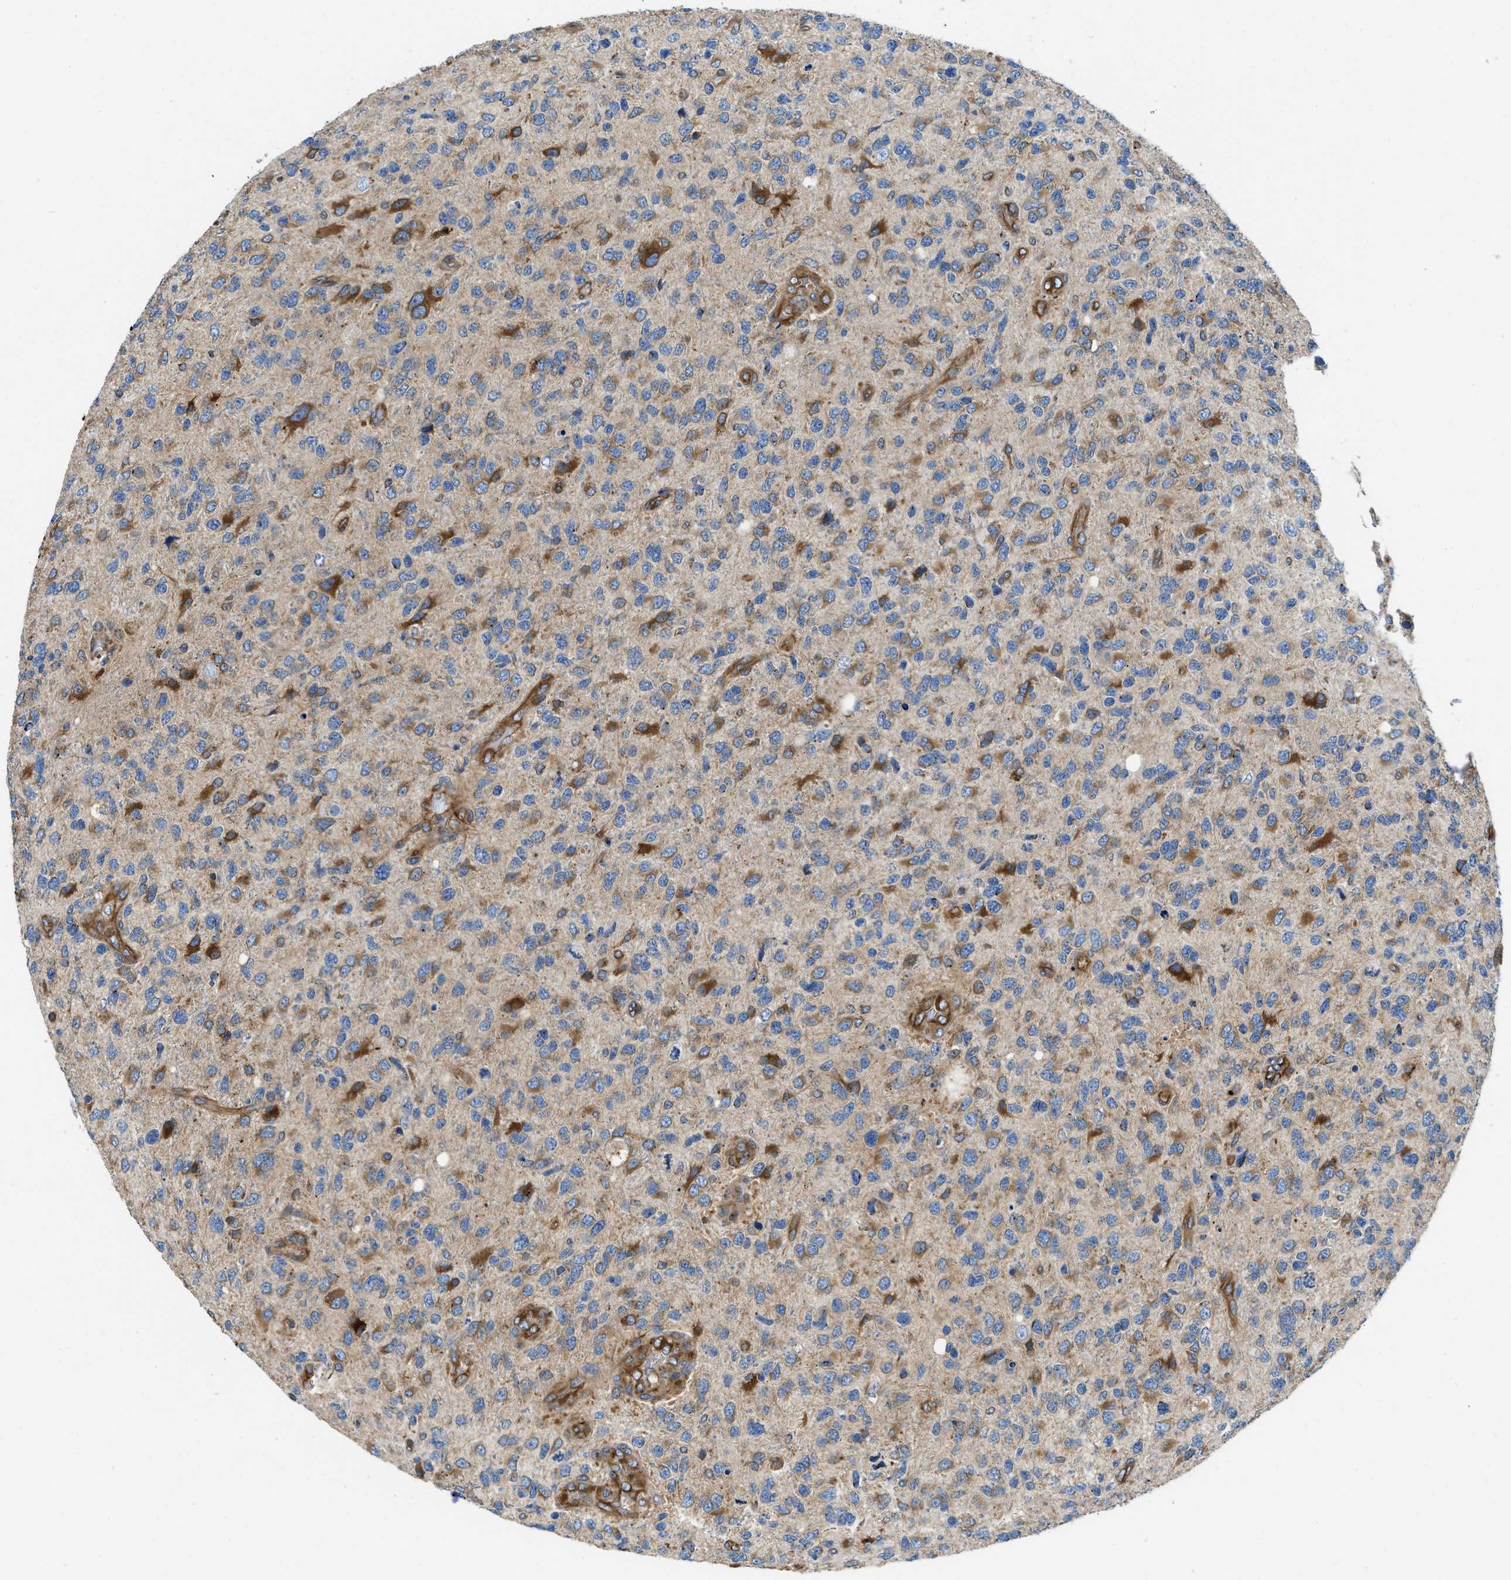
{"staining": {"intensity": "strong", "quantity": "<25%", "location": "cytoplasmic/membranous"}, "tissue": "glioma", "cell_type": "Tumor cells", "image_type": "cancer", "snomed": [{"axis": "morphology", "description": "Glioma, malignant, High grade"}, {"axis": "topography", "description": "Brain"}], "caption": "The photomicrograph exhibits a brown stain indicating the presence of a protein in the cytoplasmic/membranous of tumor cells in glioma. The staining was performed using DAB (3,3'-diaminobenzidine), with brown indicating positive protein expression. Nuclei are stained blue with hematoxylin.", "gene": "HSD17B12", "patient": {"sex": "female", "age": 58}}